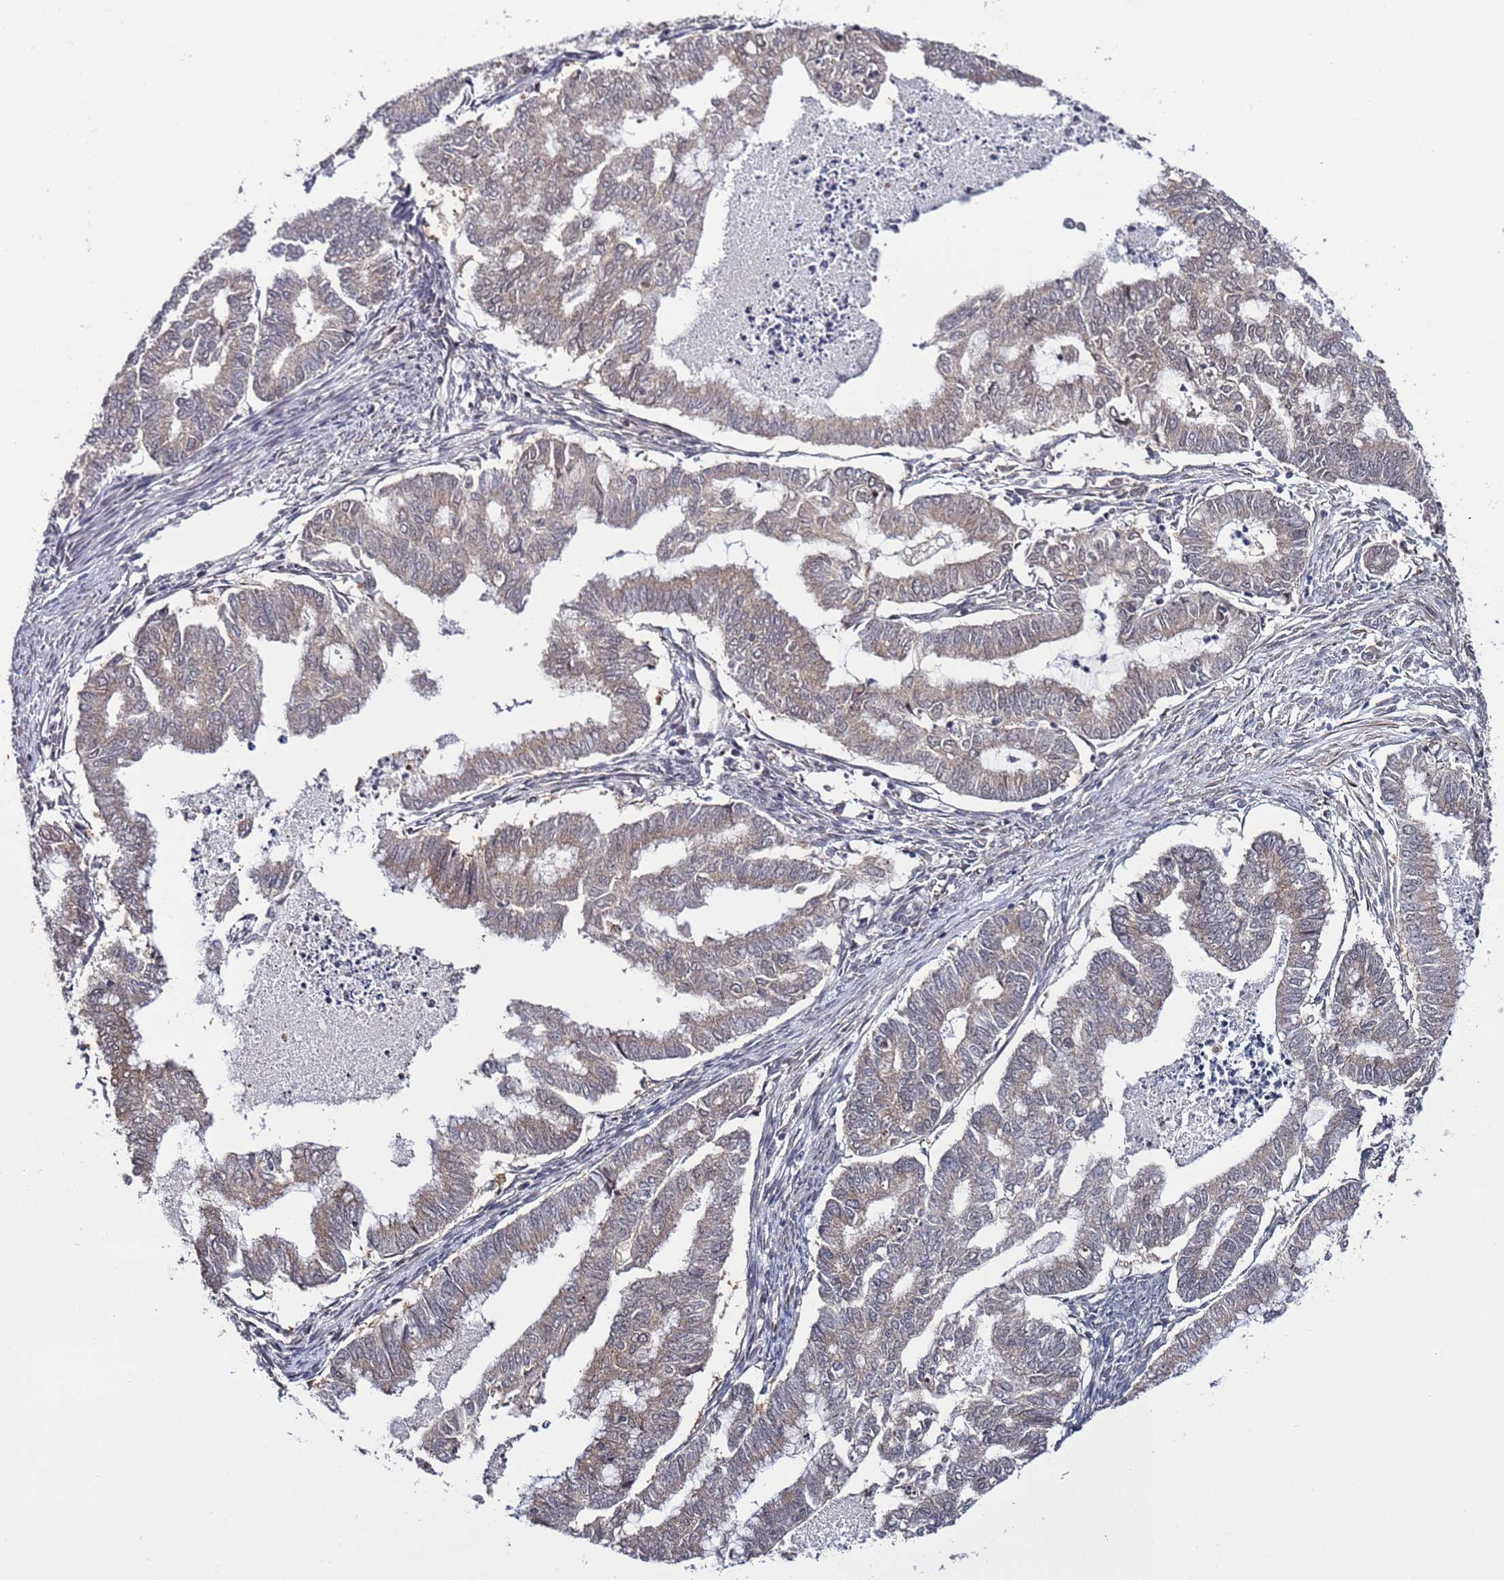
{"staining": {"intensity": "weak", "quantity": ">75%", "location": "cytoplasmic/membranous"}, "tissue": "endometrial cancer", "cell_type": "Tumor cells", "image_type": "cancer", "snomed": [{"axis": "morphology", "description": "Adenocarcinoma, NOS"}, {"axis": "topography", "description": "Endometrium"}], "caption": "Immunohistochemical staining of adenocarcinoma (endometrial) shows low levels of weak cytoplasmic/membranous positivity in about >75% of tumor cells. (DAB IHC with brightfield microscopy, high magnification).", "gene": "POLR2D", "patient": {"sex": "female", "age": 79}}